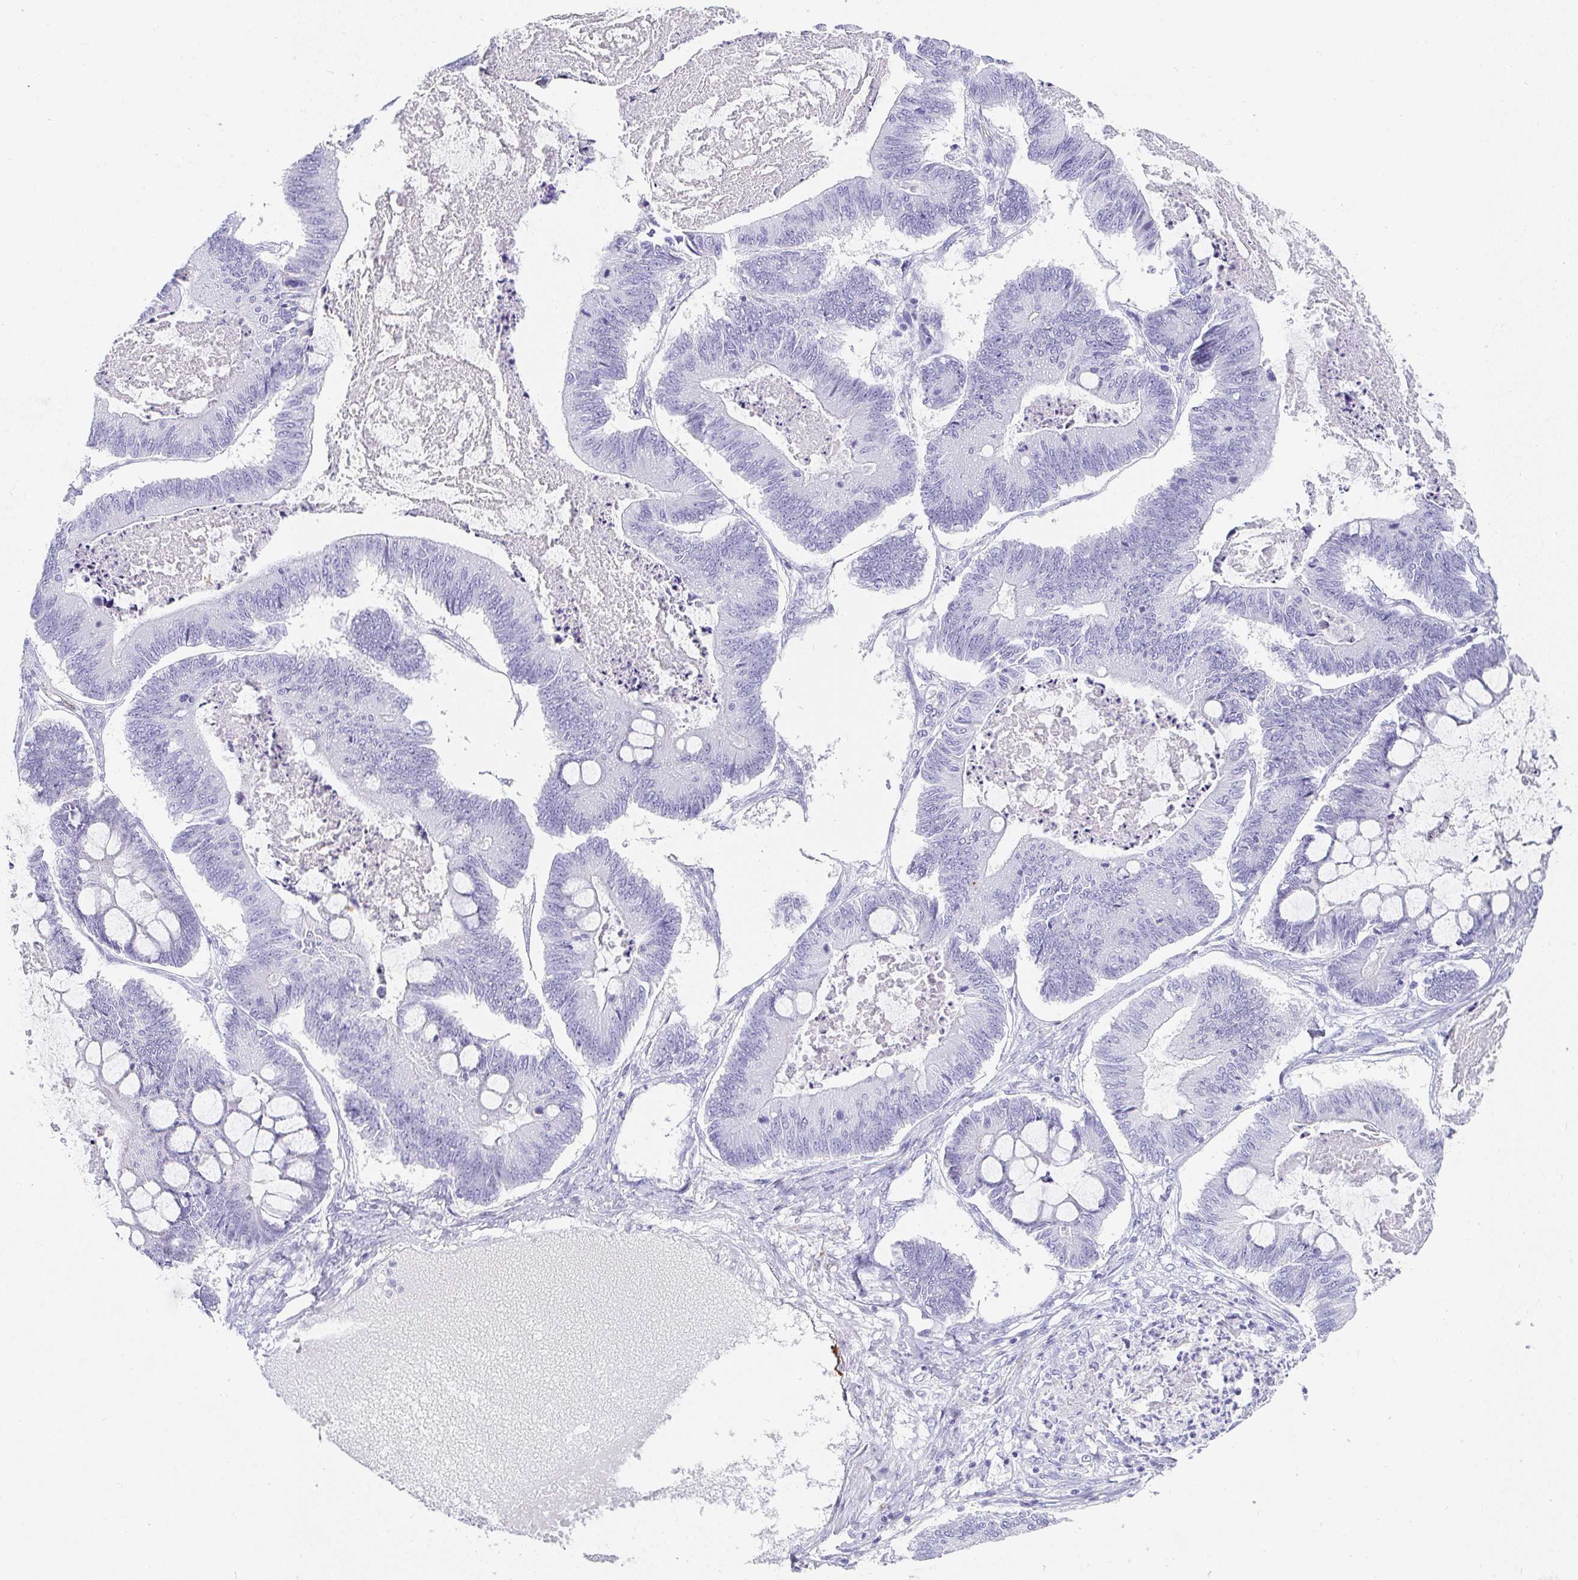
{"staining": {"intensity": "negative", "quantity": "none", "location": "none"}, "tissue": "ovarian cancer", "cell_type": "Tumor cells", "image_type": "cancer", "snomed": [{"axis": "morphology", "description": "Cystadenocarcinoma, mucinous, NOS"}, {"axis": "topography", "description": "Ovary"}], "caption": "A photomicrograph of human ovarian mucinous cystadenocarcinoma is negative for staining in tumor cells.", "gene": "PRND", "patient": {"sex": "female", "age": 61}}